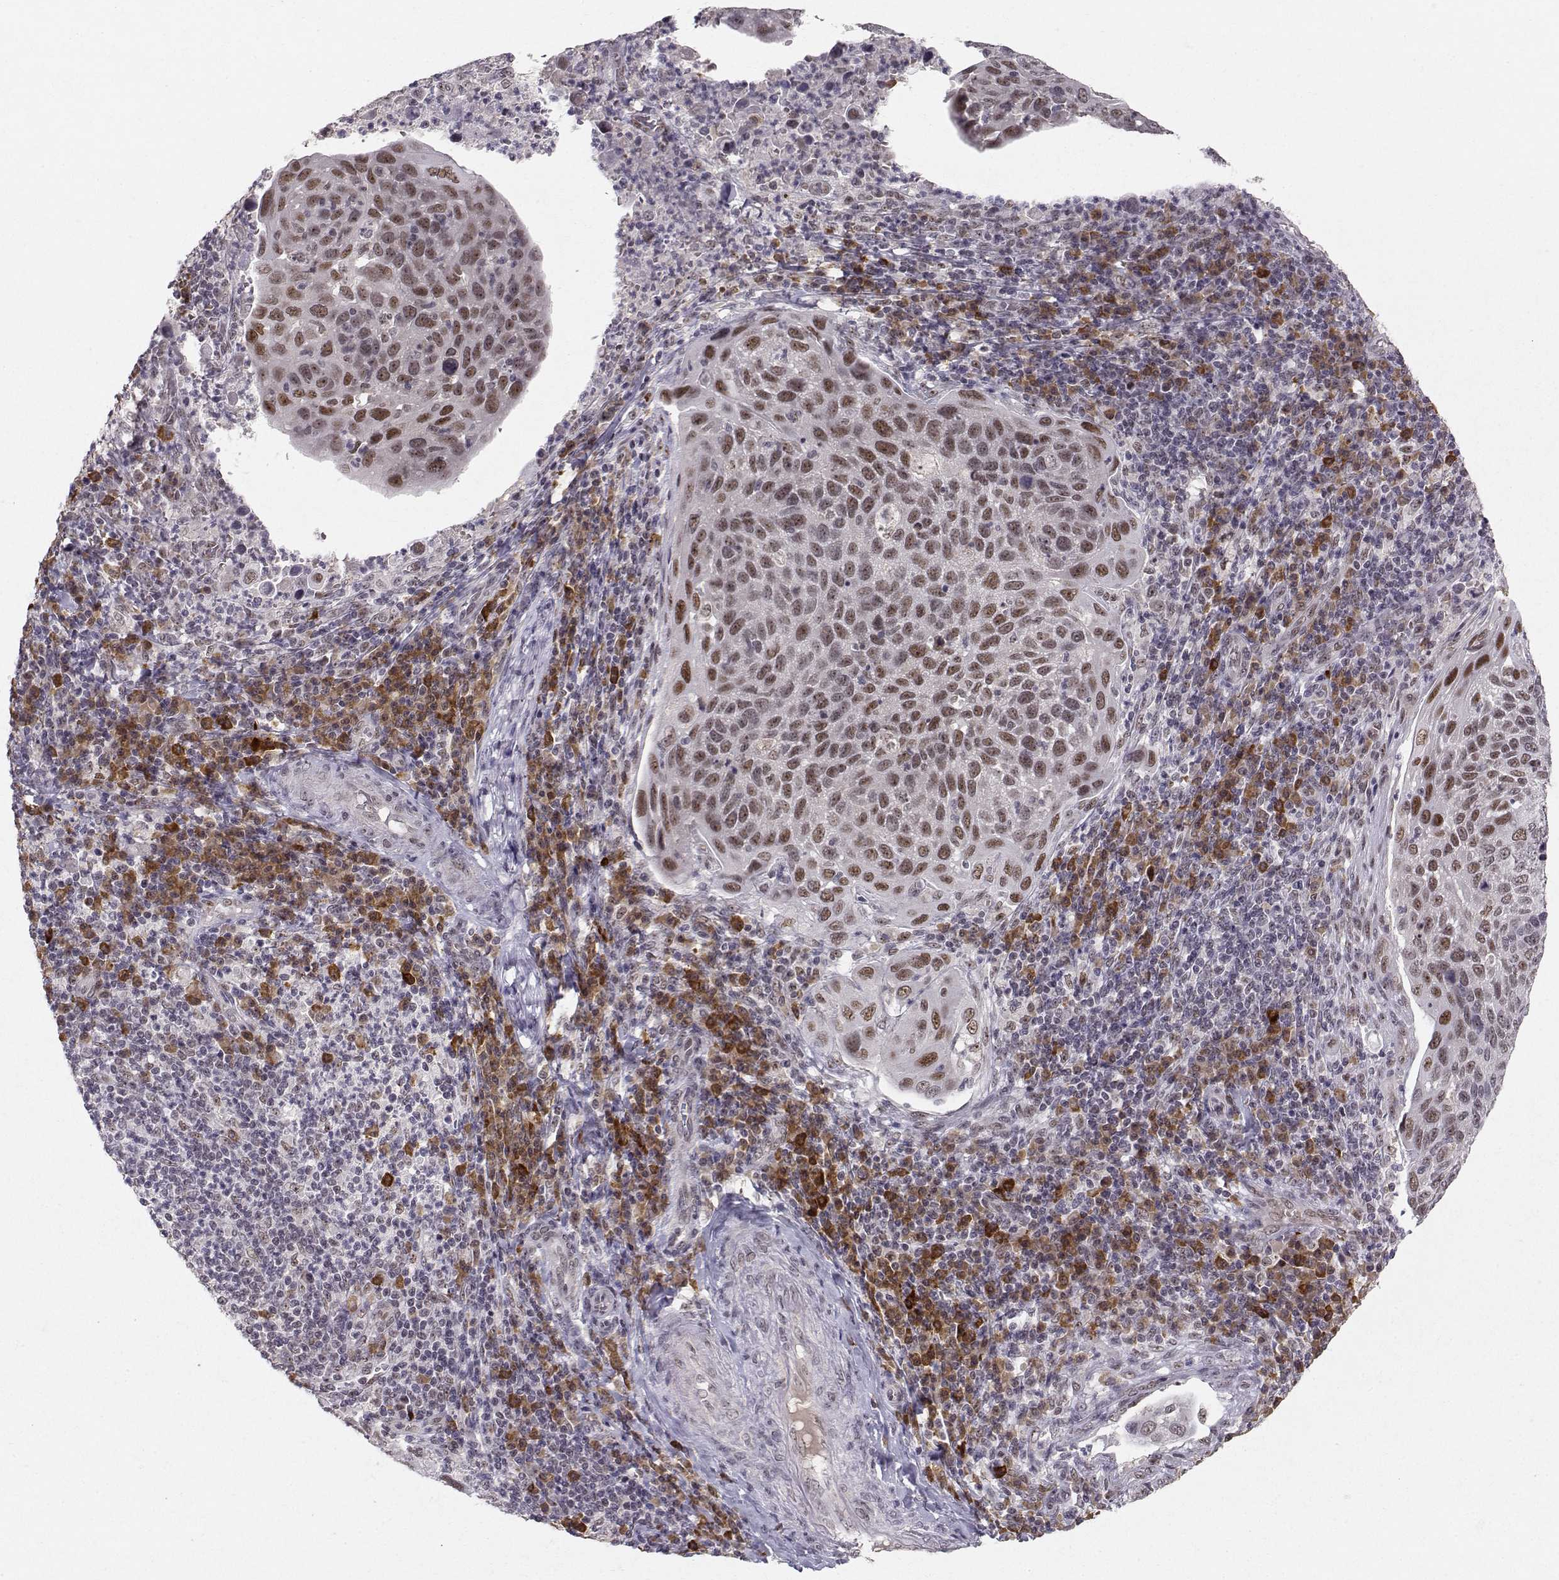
{"staining": {"intensity": "strong", "quantity": "<25%", "location": "nuclear"}, "tissue": "cervical cancer", "cell_type": "Tumor cells", "image_type": "cancer", "snomed": [{"axis": "morphology", "description": "Squamous cell carcinoma, NOS"}, {"axis": "topography", "description": "Cervix"}], "caption": "Cervical cancer (squamous cell carcinoma) was stained to show a protein in brown. There is medium levels of strong nuclear expression in about <25% of tumor cells.", "gene": "RPP38", "patient": {"sex": "female", "age": 54}}